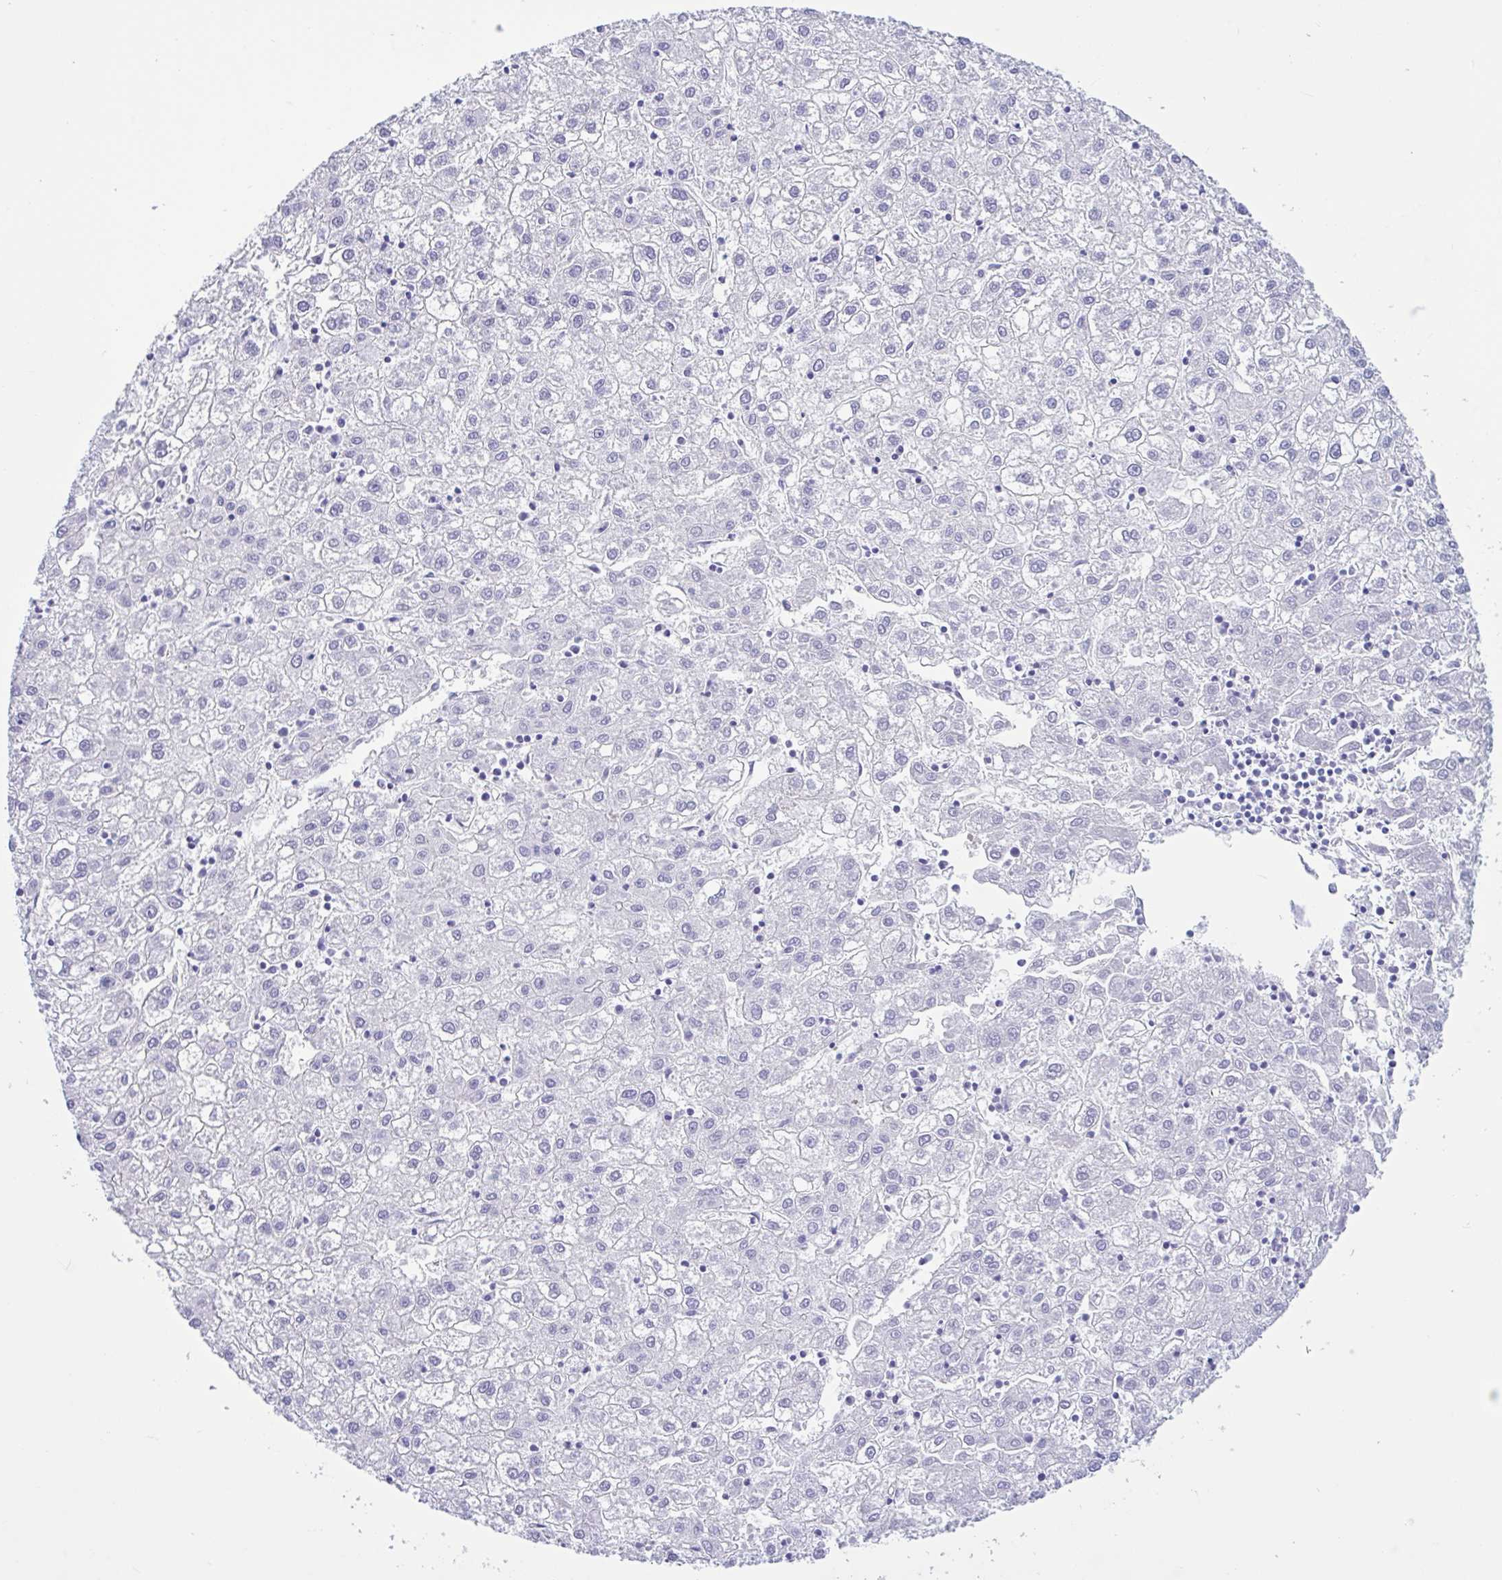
{"staining": {"intensity": "negative", "quantity": "none", "location": "none"}, "tissue": "liver cancer", "cell_type": "Tumor cells", "image_type": "cancer", "snomed": [{"axis": "morphology", "description": "Carcinoma, Hepatocellular, NOS"}, {"axis": "topography", "description": "Liver"}], "caption": "Tumor cells show no significant positivity in liver cancer (hepatocellular carcinoma).", "gene": "OR4N4", "patient": {"sex": "male", "age": 72}}